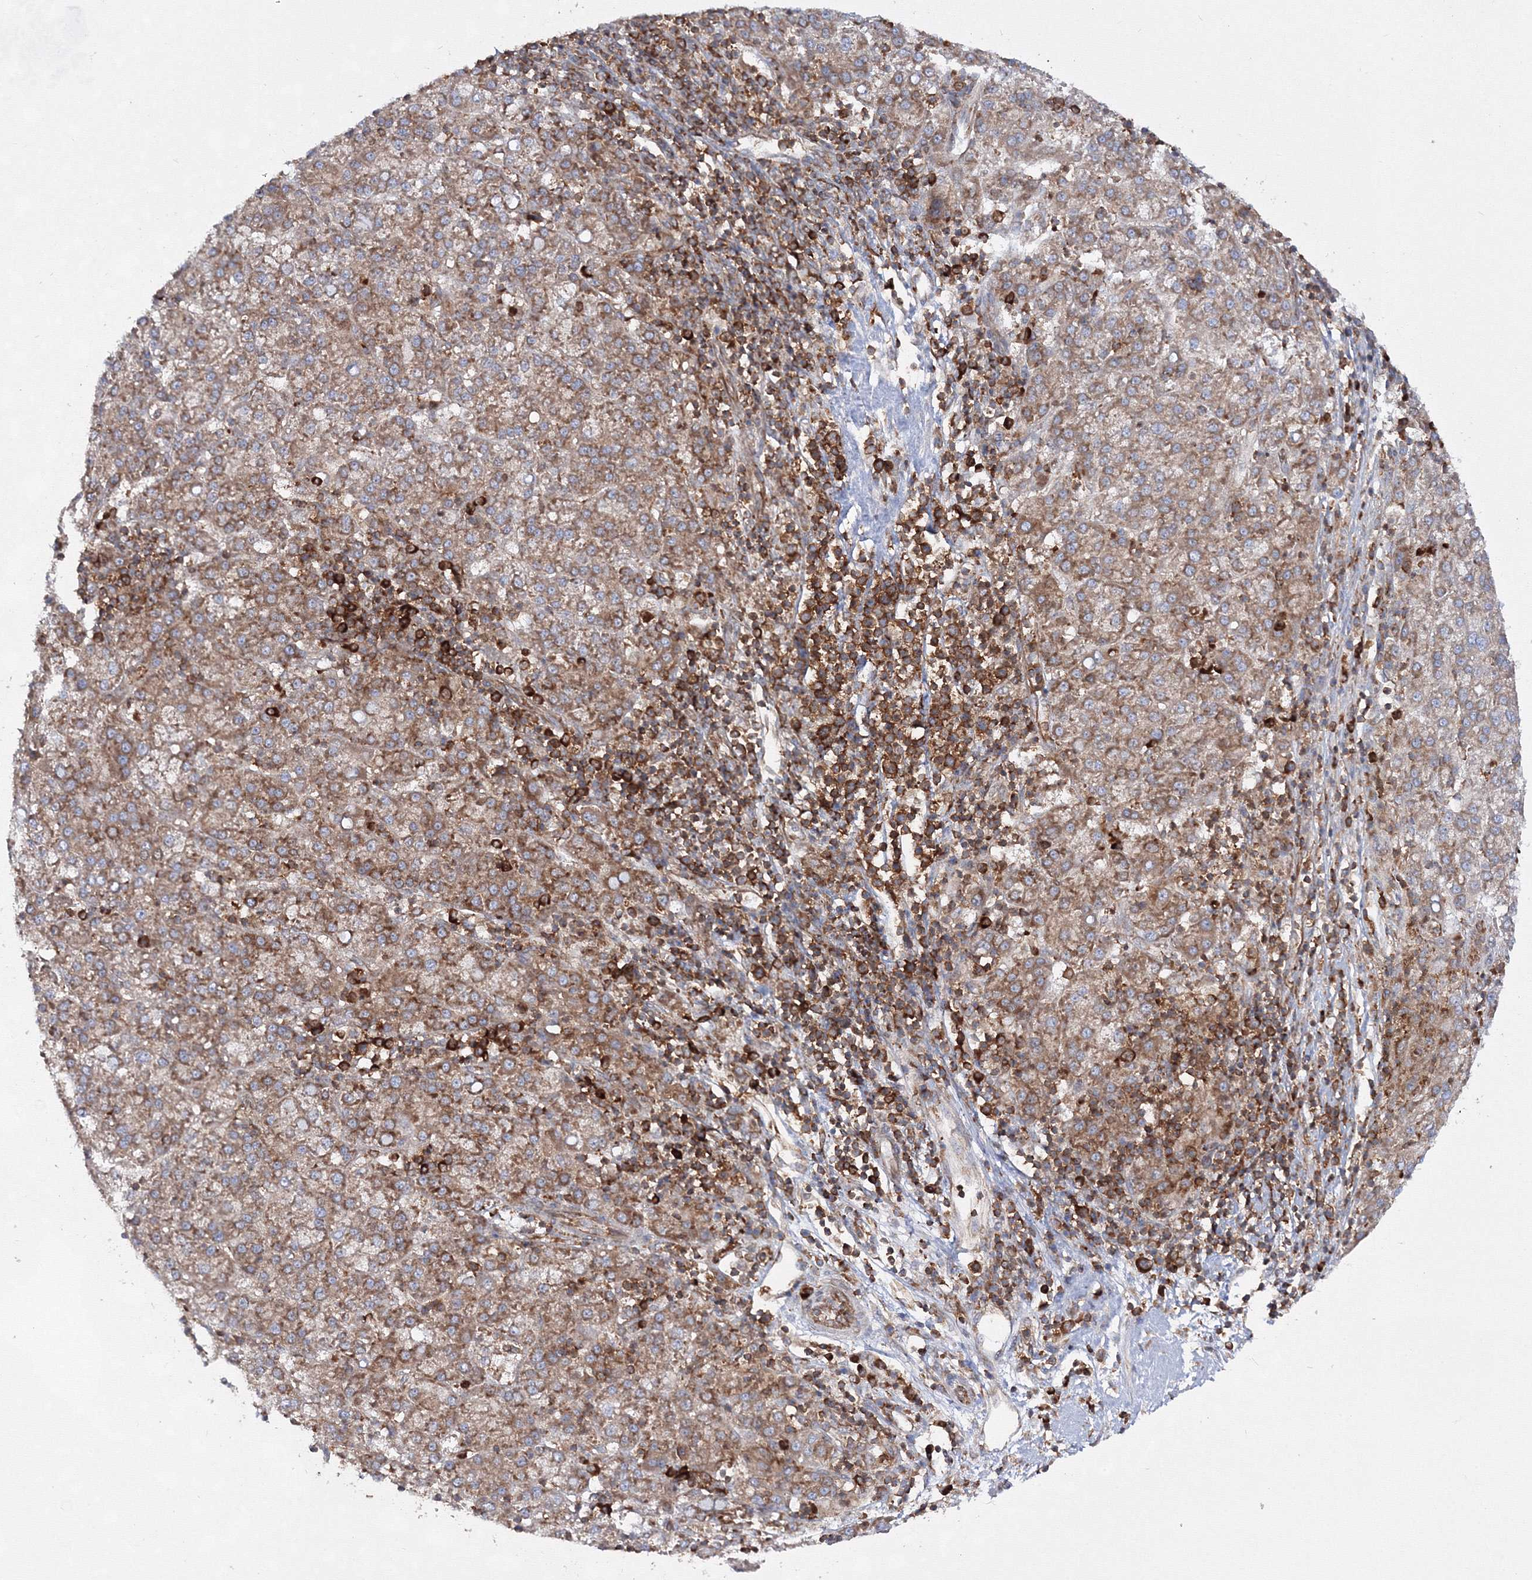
{"staining": {"intensity": "moderate", "quantity": ">75%", "location": "cytoplasmic/membranous"}, "tissue": "liver cancer", "cell_type": "Tumor cells", "image_type": "cancer", "snomed": [{"axis": "morphology", "description": "Carcinoma, Hepatocellular, NOS"}, {"axis": "topography", "description": "Liver"}], "caption": "Liver cancer (hepatocellular carcinoma) stained with a protein marker reveals moderate staining in tumor cells.", "gene": "HARS1", "patient": {"sex": "female", "age": 58}}